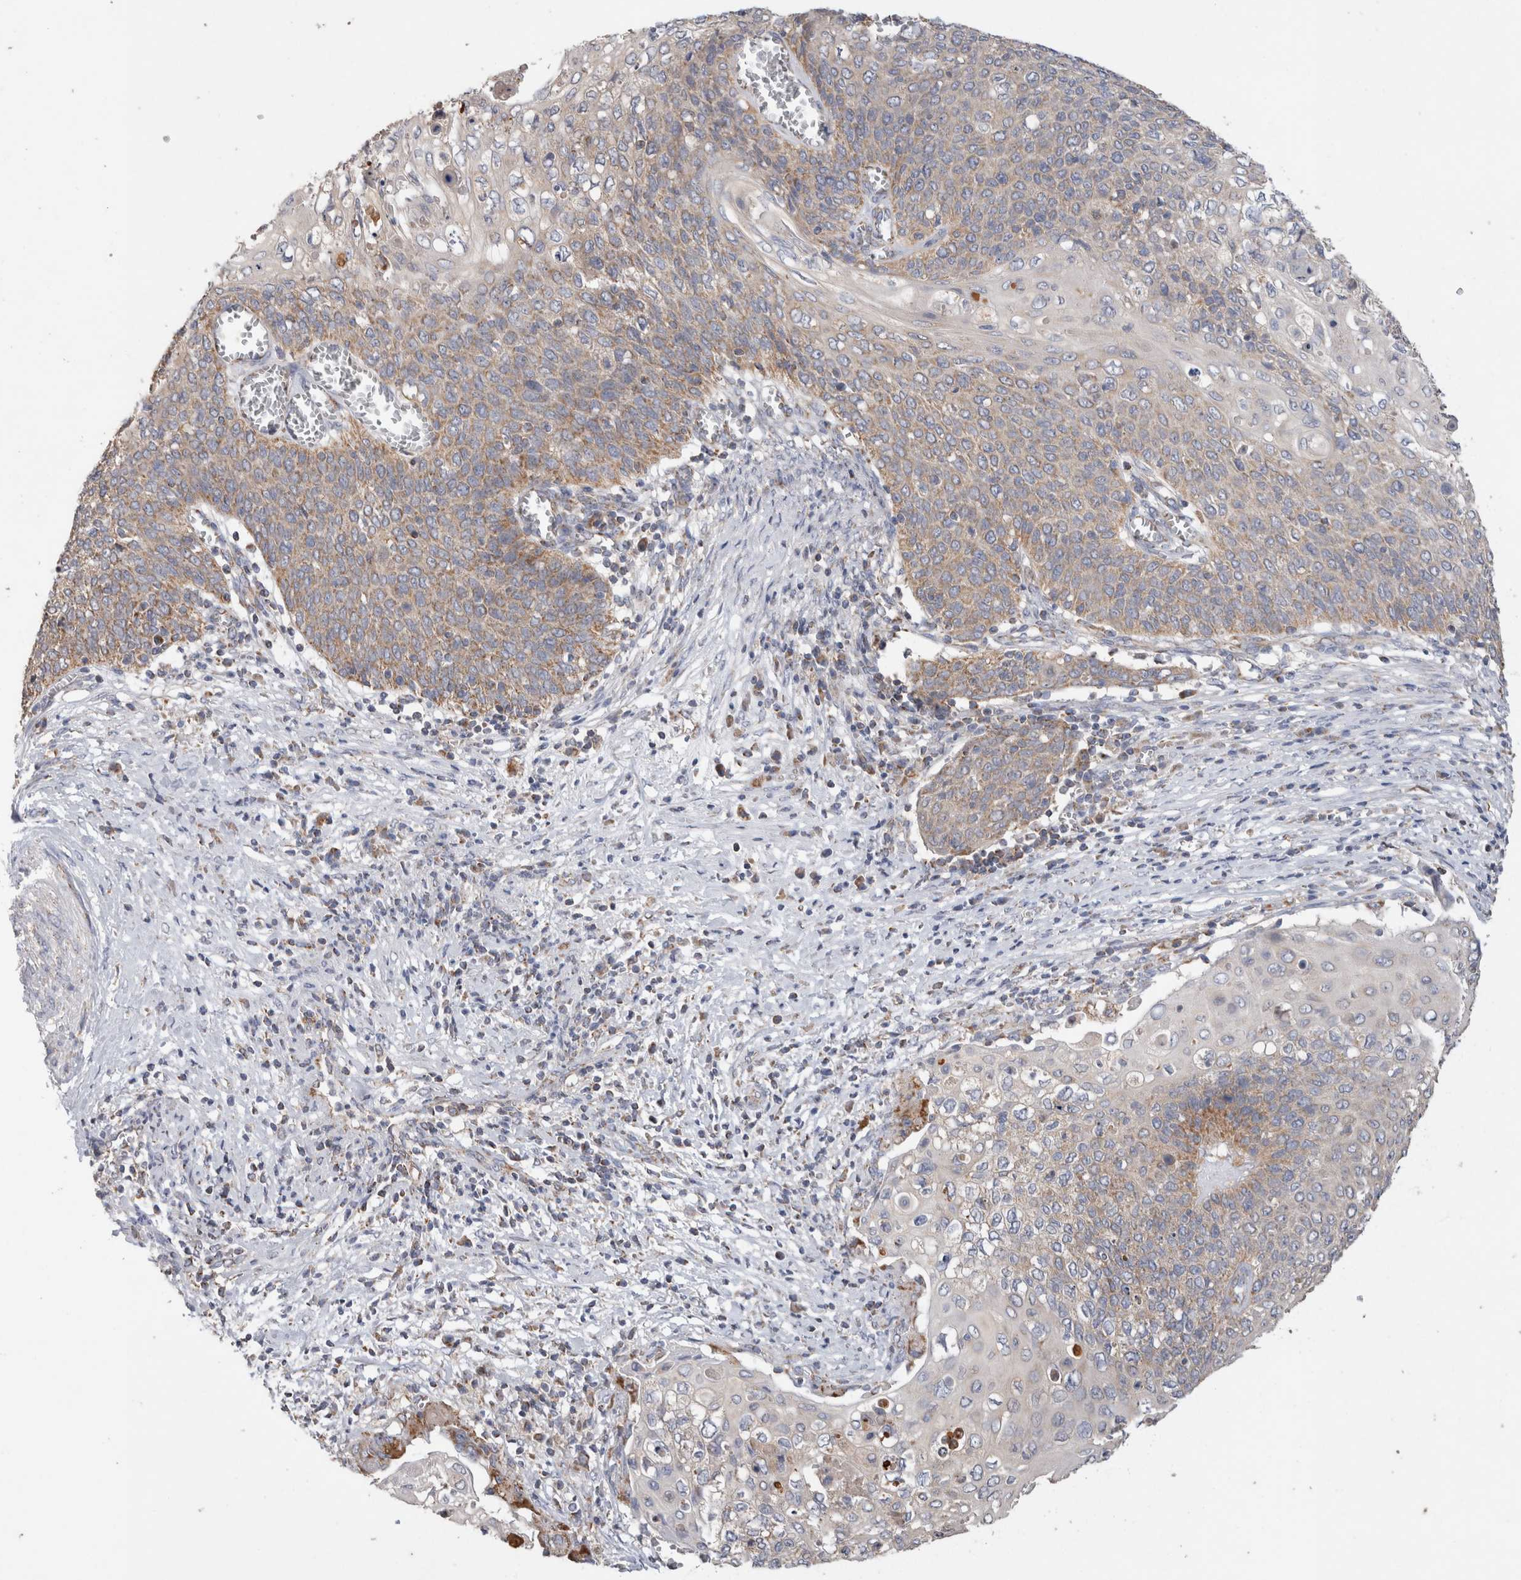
{"staining": {"intensity": "weak", "quantity": "25%-75%", "location": "cytoplasmic/membranous"}, "tissue": "cervical cancer", "cell_type": "Tumor cells", "image_type": "cancer", "snomed": [{"axis": "morphology", "description": "Squamous cell carcinoma, NOS"}, {"axis": "topography", "description": "Cervix"}], "caption": "Immunohistochemical staining of cervical squamous cell carcinoma demonstrates weak cytoplasmic/membranous protein positivity in about 25%-75% of tumor cells.", "gene": "IARS2", "patient": {"sex": "female", "age": 39}}